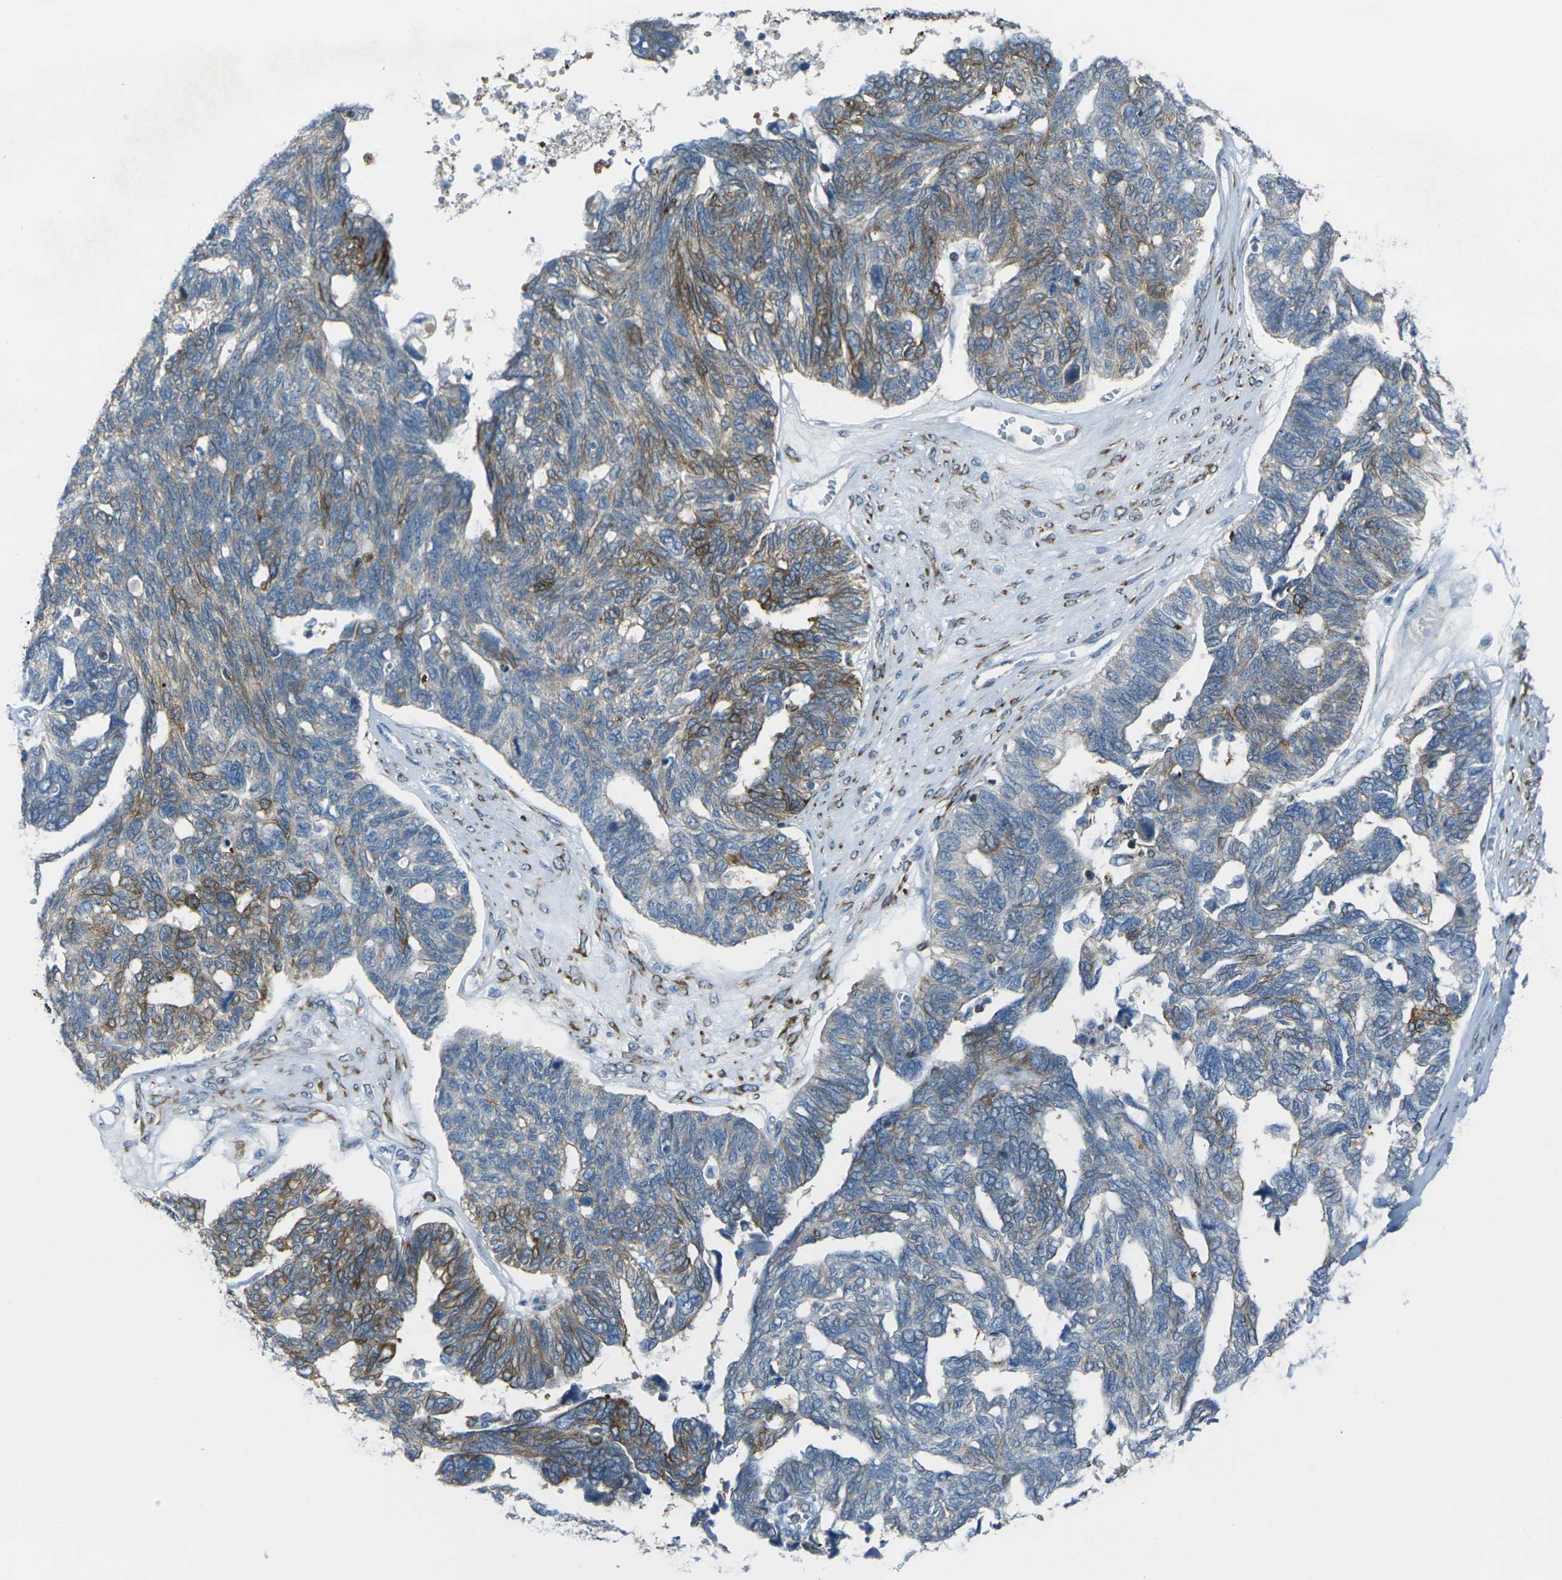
{"staining": {"intensity": "moderate", "quantity": "25%-75%", "location": "cytoplasmic/membranous"}, "tissue": "ovarian cancer", "cell_type": "Tumor cells", "image_type": "cancer", "snomed": [{"axis": "morphology", "description": "Cystadenocarcinoma, serous, NOS"}, {"axis": "topography", "description": "Ovary"}], "caption": "Ovarian cancer stained with immunohistochemistry reveals moderate cytoplasmic/membranous expression in about 25%-75% of tumor cells. Immunohistochemistry stains the protein of interest in brown and the nuclei are stained blue.", "gene": "CELSR2", "patient": {"sex": "female", "age": 79}}